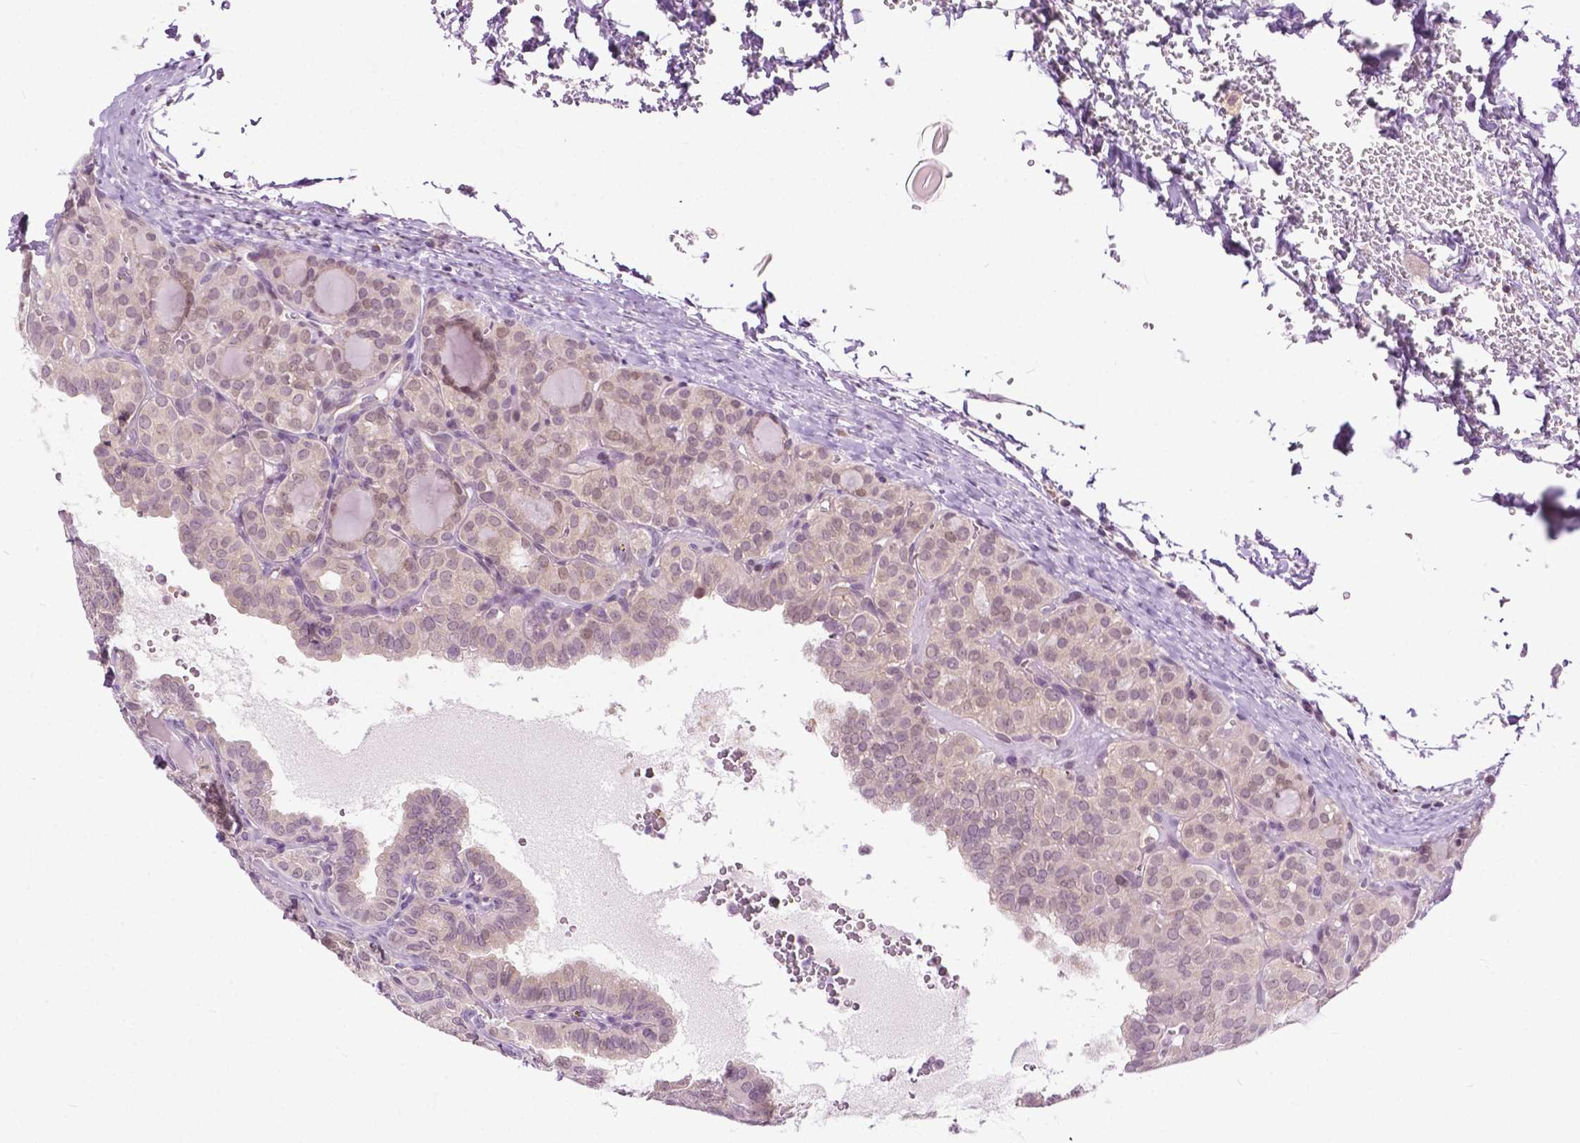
{"staining": {"intensity": "weak", "quantity": "<25%", "location": "nuclear"}, "tissue": "thyroid cancer", "cell_type": "Tumor cells", "image_type": "cancer", "snomed": [{"axis": "morphology", "description": "Papillary adenocarcinoma, NOS"}, {"axis": "topography", "description": "Thyroid gland"}], "caption": "Immunohistochemical staining of human thyroid papillary adenocarcinoma exhibits no significant positivity in tumor cells. (DAB (3,3'-diaminobenzidine) immunohistochemistry visualized using brightfield microscopy, high magnification).", "gene": "DENND4A", "patient": {"sex": "female", "age": 41}}